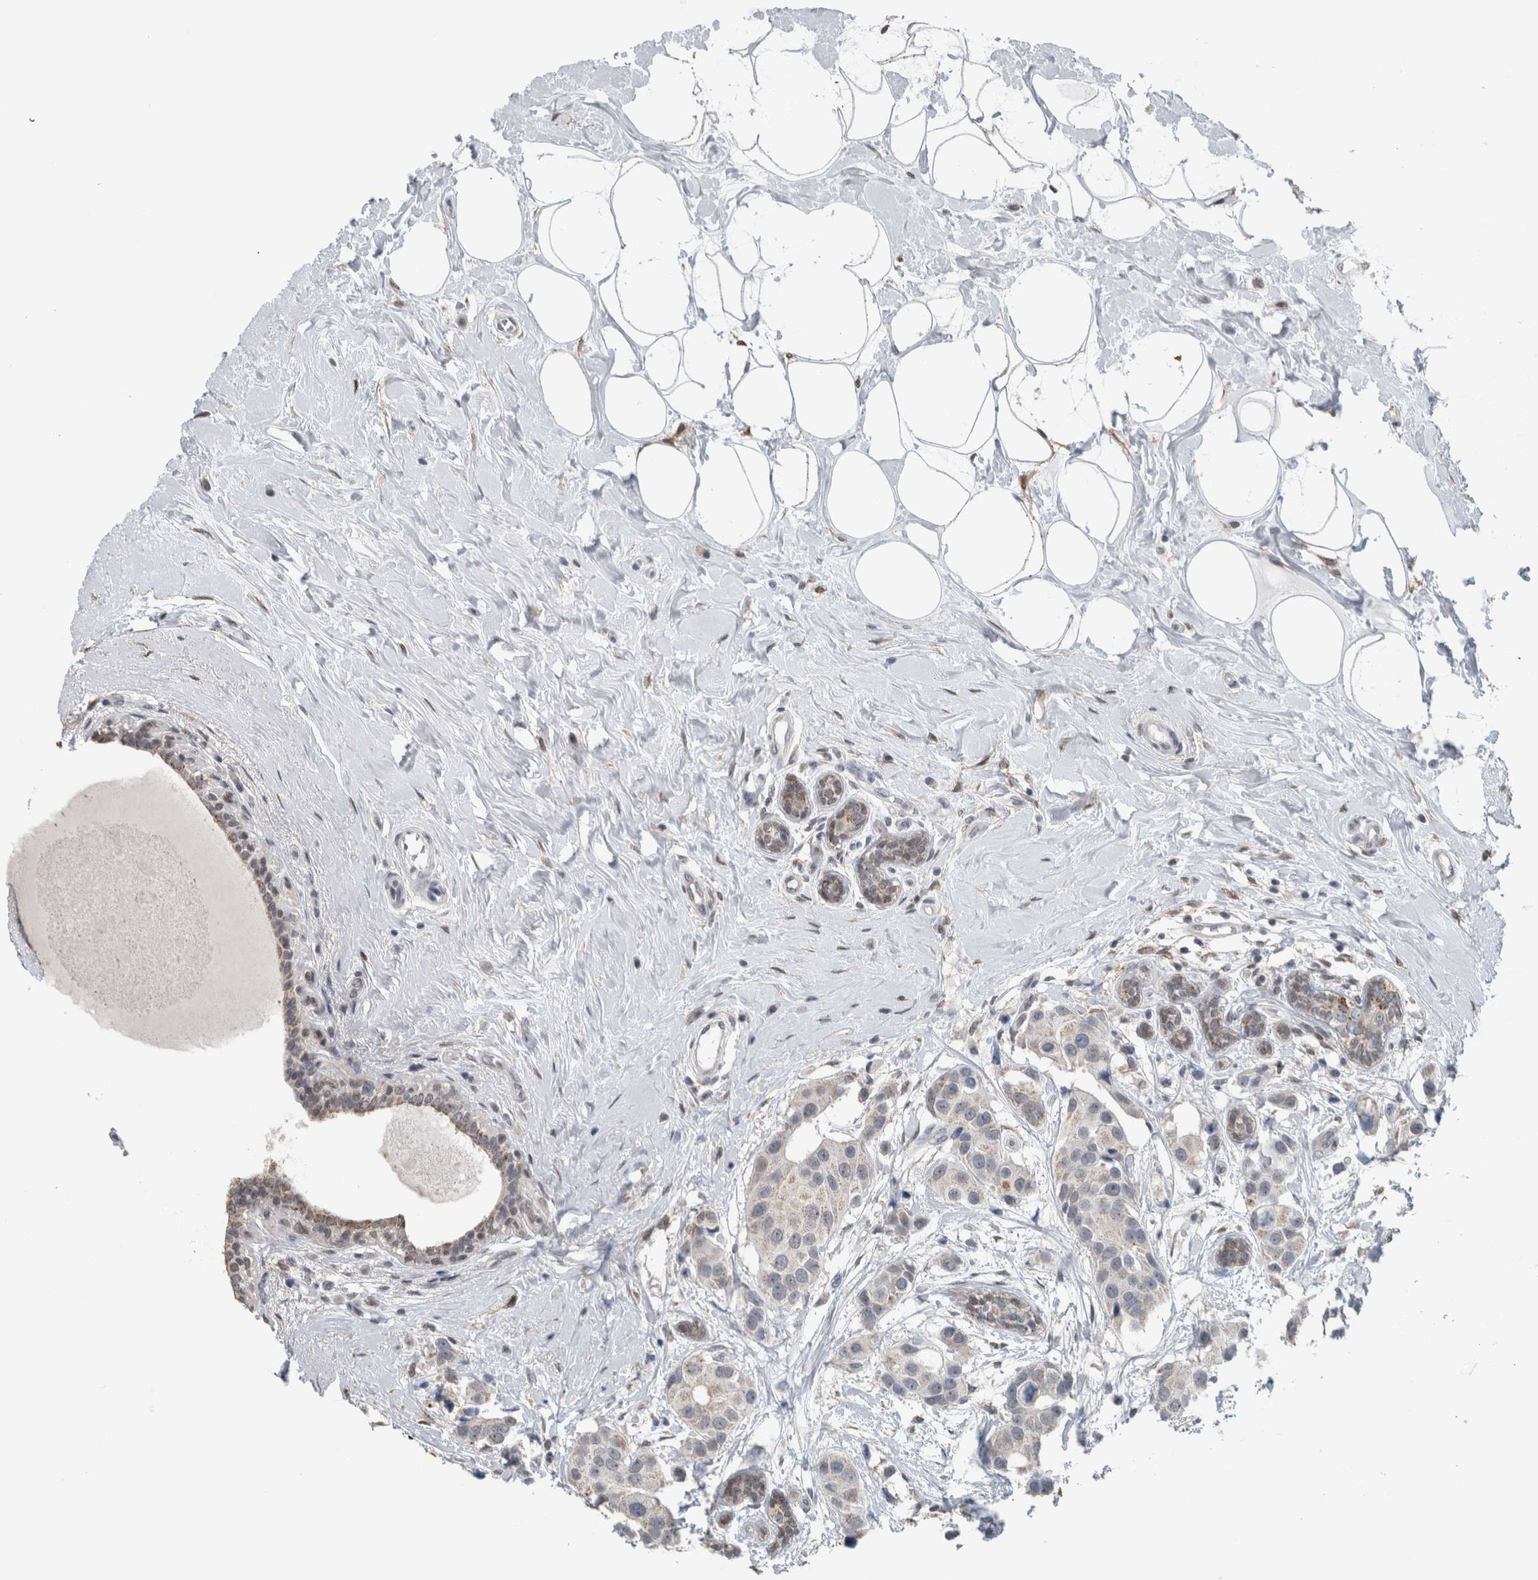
{"staining": {"intensity": "negative", "quantity": "none", "location": "none"}, "tissue": "breast cancer", "cell_type": "Tumor cells", "image_type": "cancer", "snomed": [{"axis": "morphology", "description": "Normal tissue, NOS"}, {"axis": "morphology", "description": "Duct carcinoma"}, {"axis": "topography", "description": "Breast"}], "caption": "An IHC histopathology image of breast cancer (invasive ductal carcinoma) is shown. There is no staining in tumor cells of breast cancer (invasive ductal carcinoma).", "gene": "ACSF2", "patient": {"sex": "female", "age": 39}}